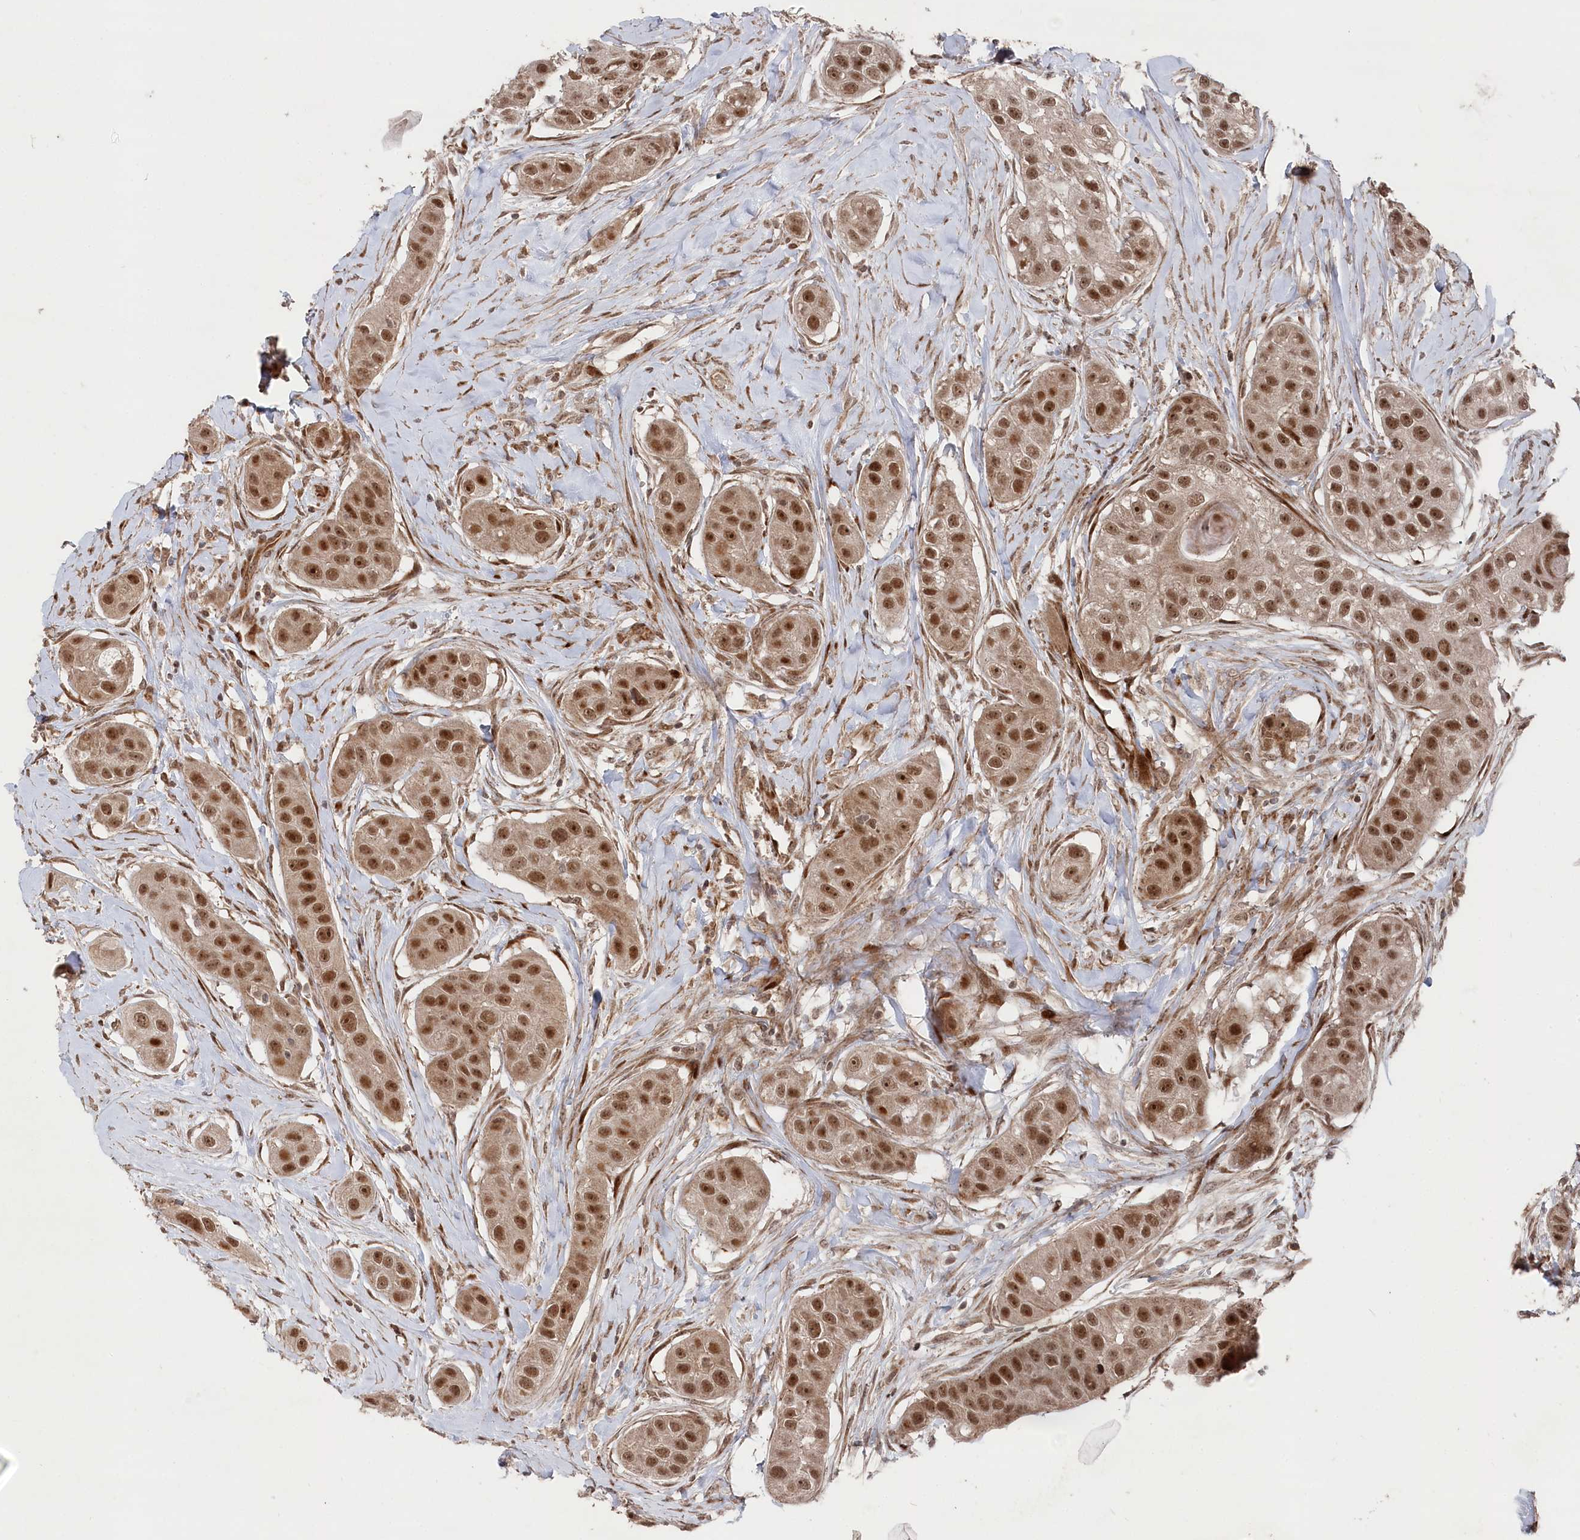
{"staining": {"intensity": "moderate", "quantity": ">75%", "location": "nuclear"}, "tissue": "head and neck cancer", "cell_type": "Tumor cells", "image_type": "cancer", "snomed": [{"axis": "morphology", "description": "Normal tissue, NOS"}, {"axis": "morphology", "description": "Squamous cell carcinoma, NOS"}, {"axis": "topography", "description": "Skeletal muscle"}, {"axis": "topography", "description": "Head-Neck"}], "caption": "Squamous cell carcinoma (head and neck) was stained to show a protein in brown. There is medium levels of moderate nuclear staining in approximately >75% of tumor cells. Immunohistochemistry stains the protein in brown and the nuclei are stained blue.", "gene": "POLR3A", "patient": {"sex": "male", "age": 51}}